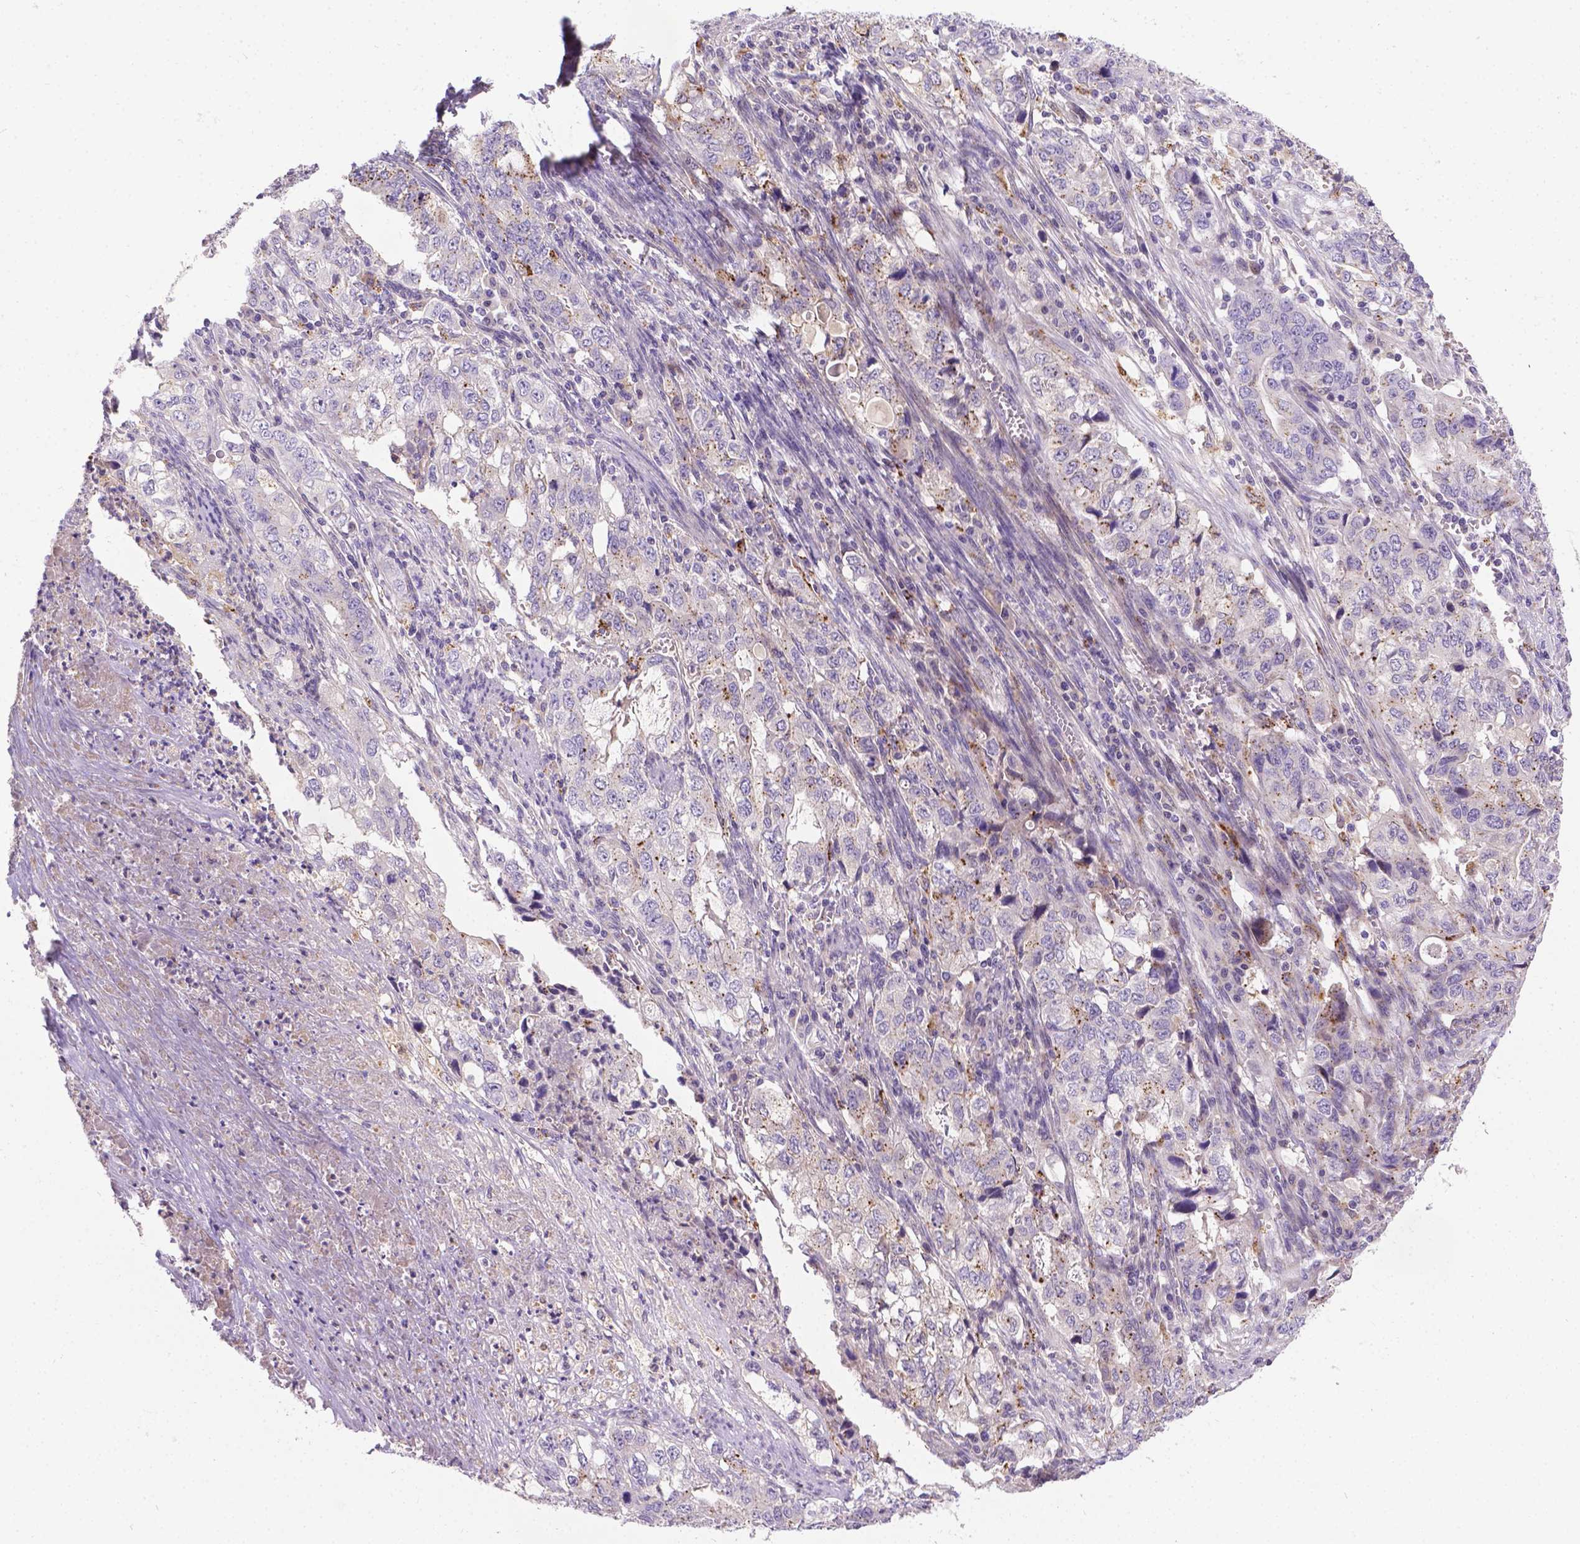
{"staining": {"intensity": "negative", "quantity": "none", "location": "none"}, "tissue": "stomach cancer", "cell_type": "Tumor cells", "image_type": "cancer", "snomed": [{"axis": "morphology", "description": "Adenocarcinoma, NOS"}, {"axis": "topography", "description": "Stomach, lower"}], "caption": "The histopathology image demonstrates no staining of tumor cells in stomach cancer.", "gene": "TM4SF18", "patient": {"sex": "female", "age": 72}}